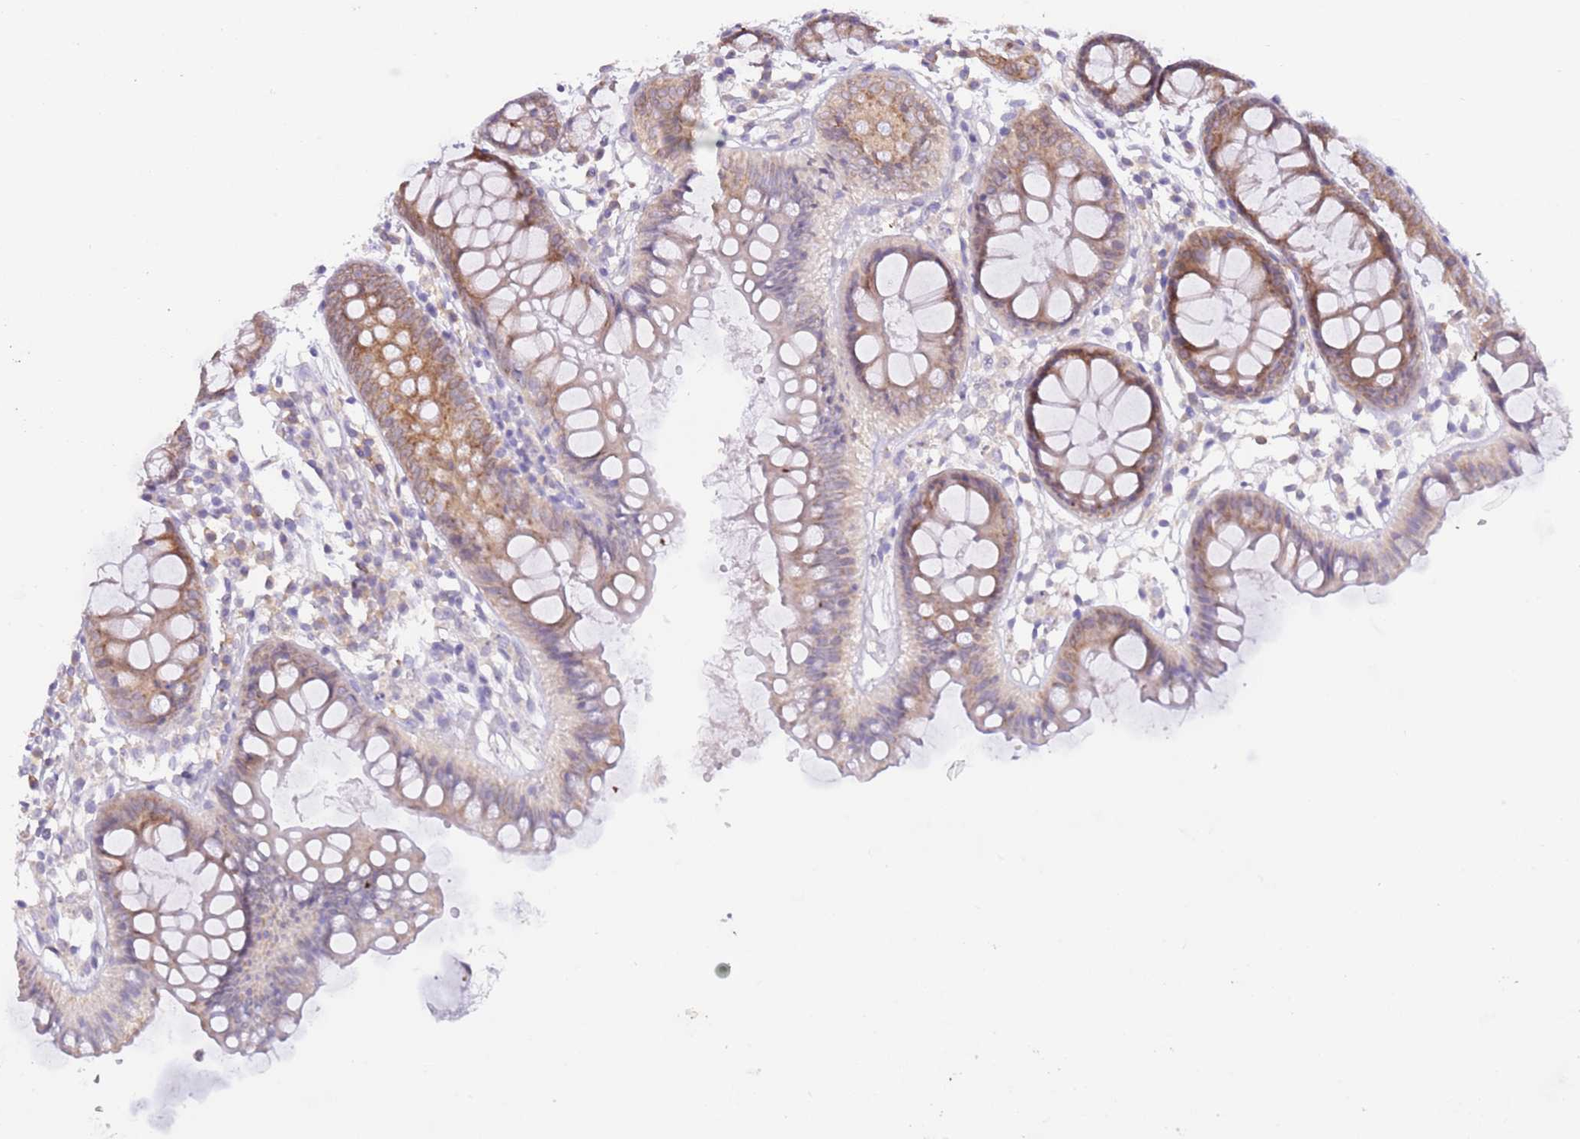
{"staining": {"intensity": "weak", "quantity": "25%-75%", "location": "cytoplasmic/membranous"}, "tissue": "colon", "cell_type": "Endothelial cells", "image_type": "normal", "snomed": [{"axis": "morphology", "description": "Normal tissue, NOS"}, {"axis": "topography", "description": "Colon"}], "caption": "Brown immunohistochemical staining in normal human colon reveals weak cytoplasmic/membranous staining in approximately 25%-75% of endothelial cells. Immunohistochemistry (ihc) stains the protein in brown and the nuclei are stained blue.", "gene": "EBPL", "patient": {"sex": "female", "age": 84}}